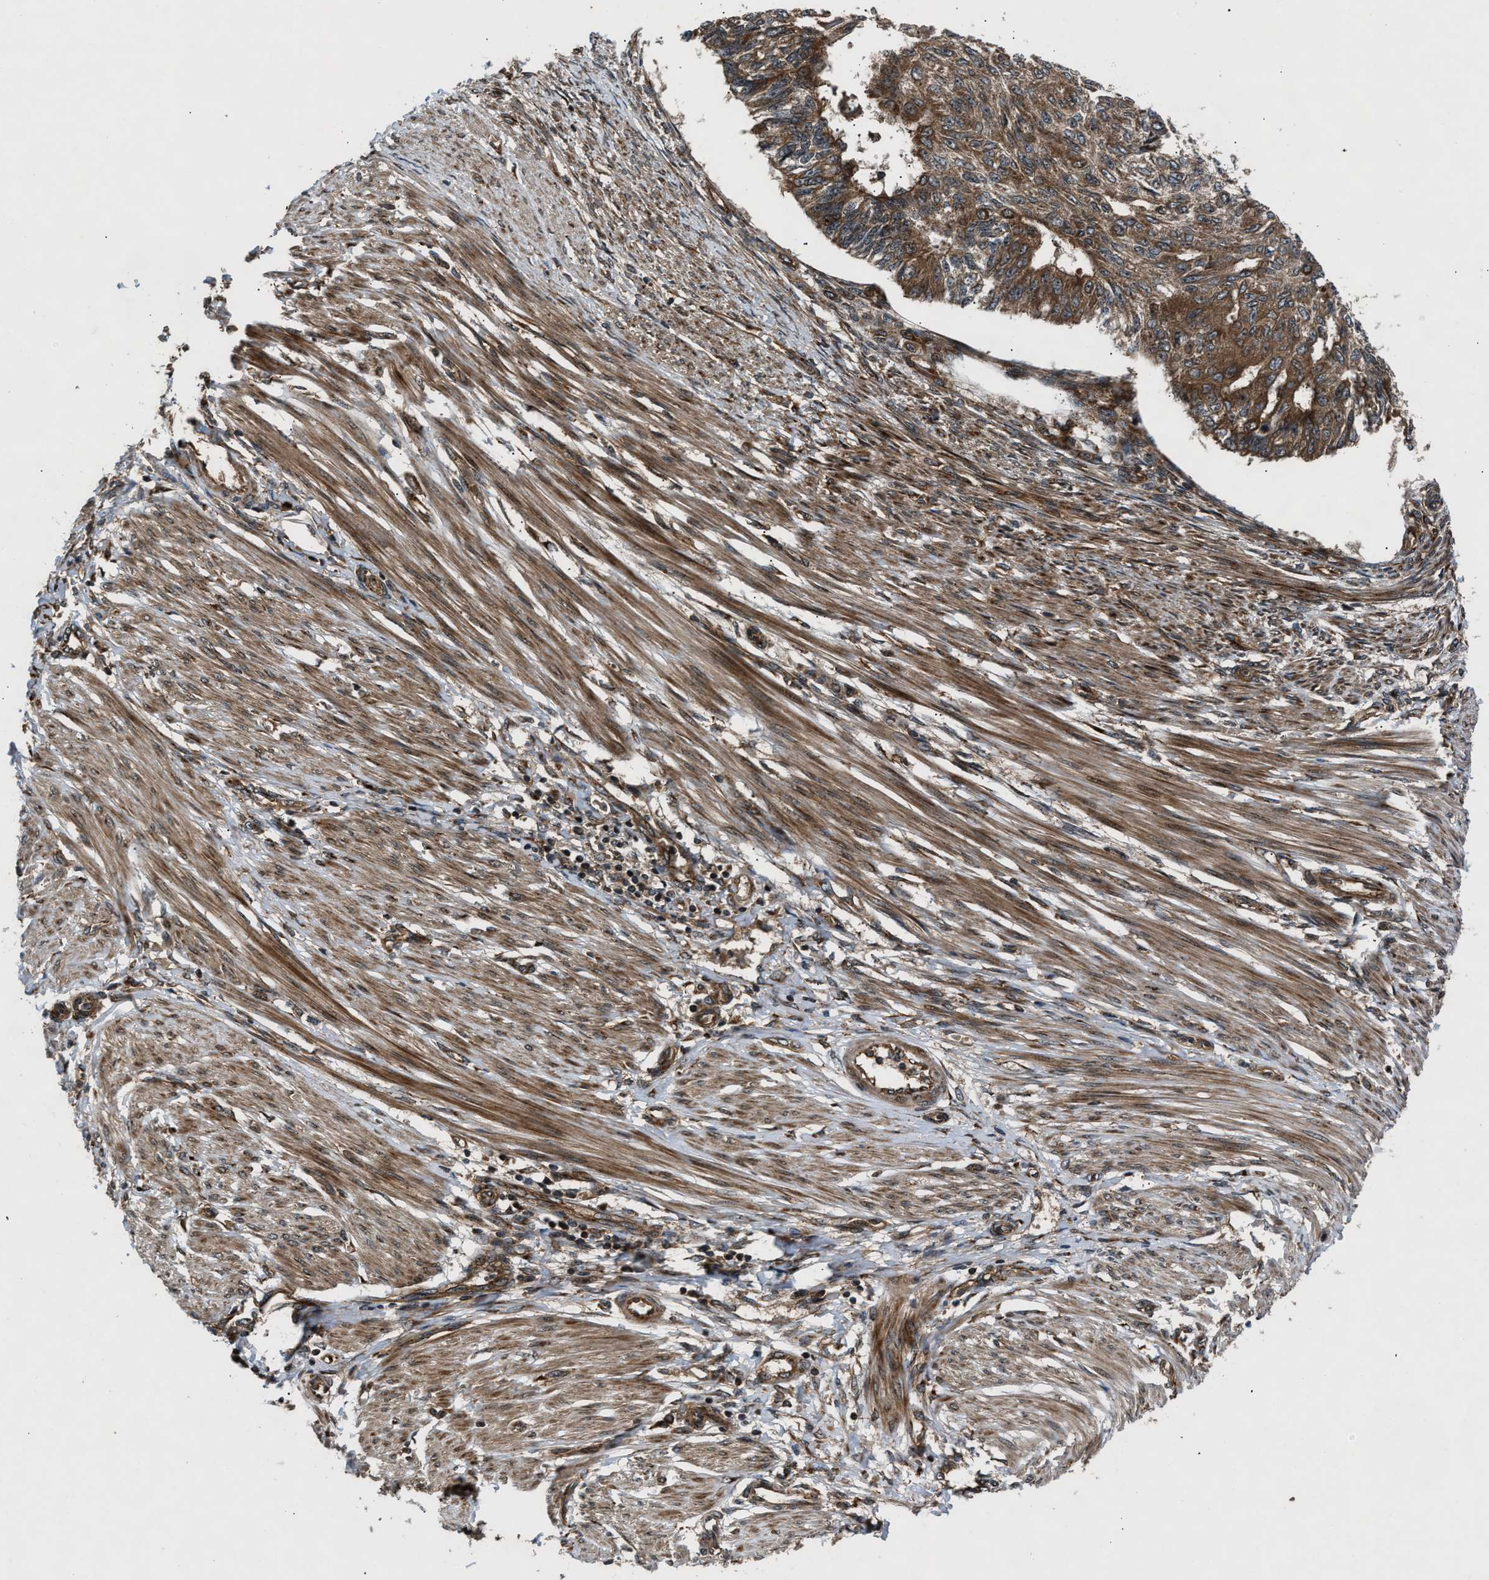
{"staining": {"intensity": "moderate", "quantity": ">75%", "location": "cytoplasmic/membranous"}, "tissue": "endometrial cancer", "cell_type": "Tumor cells", "image_type": "cancer", "snomed": [{"axis": "morphology", "description": "Adenocarcinoma, NOS"}, {"axis": "topography", "description": "Endometrium"}], "caption": "Endometrial cancer (adenocarcinoma) stained with immunohistochemistry displays moderate cytoplasmic/membranous staining in about >75% of tumor cells.", "gene": "PNPLA8", "patient": {"sex": "female", "age": 32}}